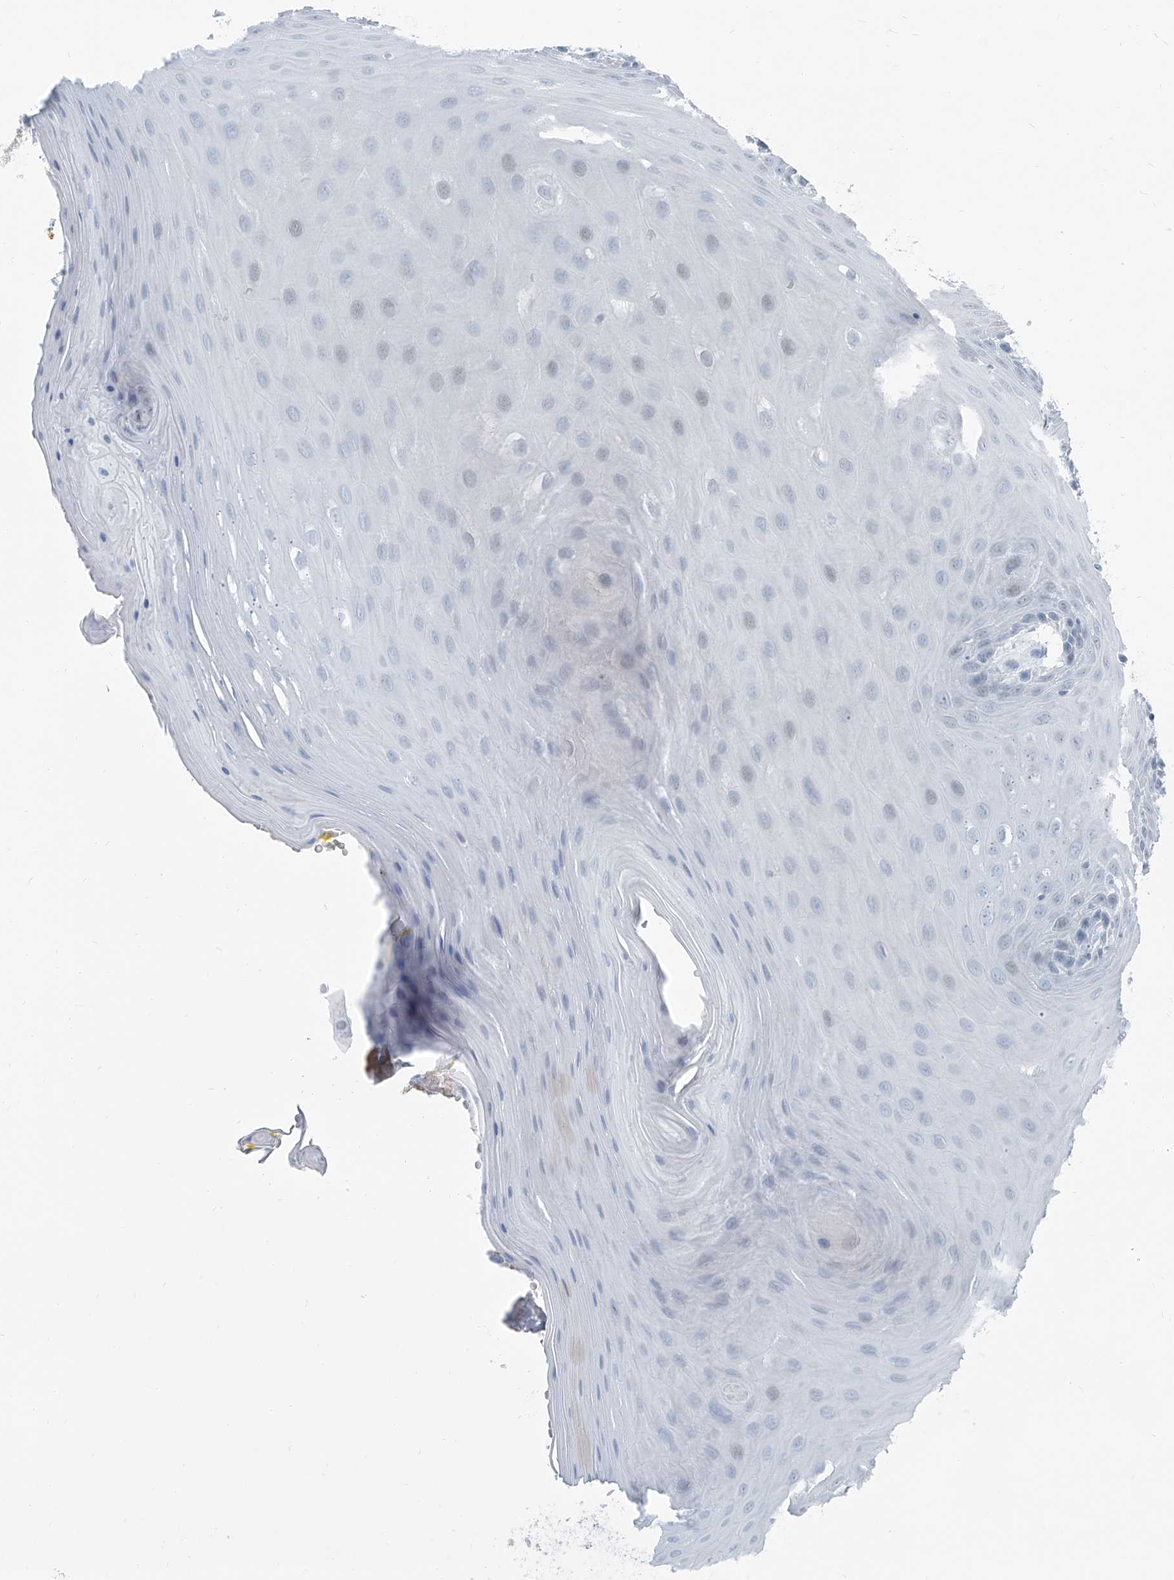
{"staining": {"intensity": "negative", "quantity": "none", "location": "none"}, "tissue": "oral mucosa", "cell_type": "Squamous epithelial cells", "image_type": "normal", "snomed": [{"axis": "morphology", "description": "Normal tissue, NOS"}, {"axis": "morphology", "description": "Squamous cell carcinoma, NOS"}, {"axis": "topography", "description": "Skeletal muscle"}, {"axis": "topography", "description": "Oral tissue"}, {"axis": "topography", "description": "Salivary gland"}, {"axis": "topography", "description": "Head-Neck"}], "caption": "Immunohistochemistry (IHC) of normal human oral mucosa shows no expression in squamous epithelial cells. Brightfield microscopy of immunohistochemistry (IHC) stained with DAB (3,3'-diaminobenzidine) (brown) and hematoxylin (blue), captured at high magnification.", "gene": "RGN", "patient": {"sex": "male", "age": 54}}